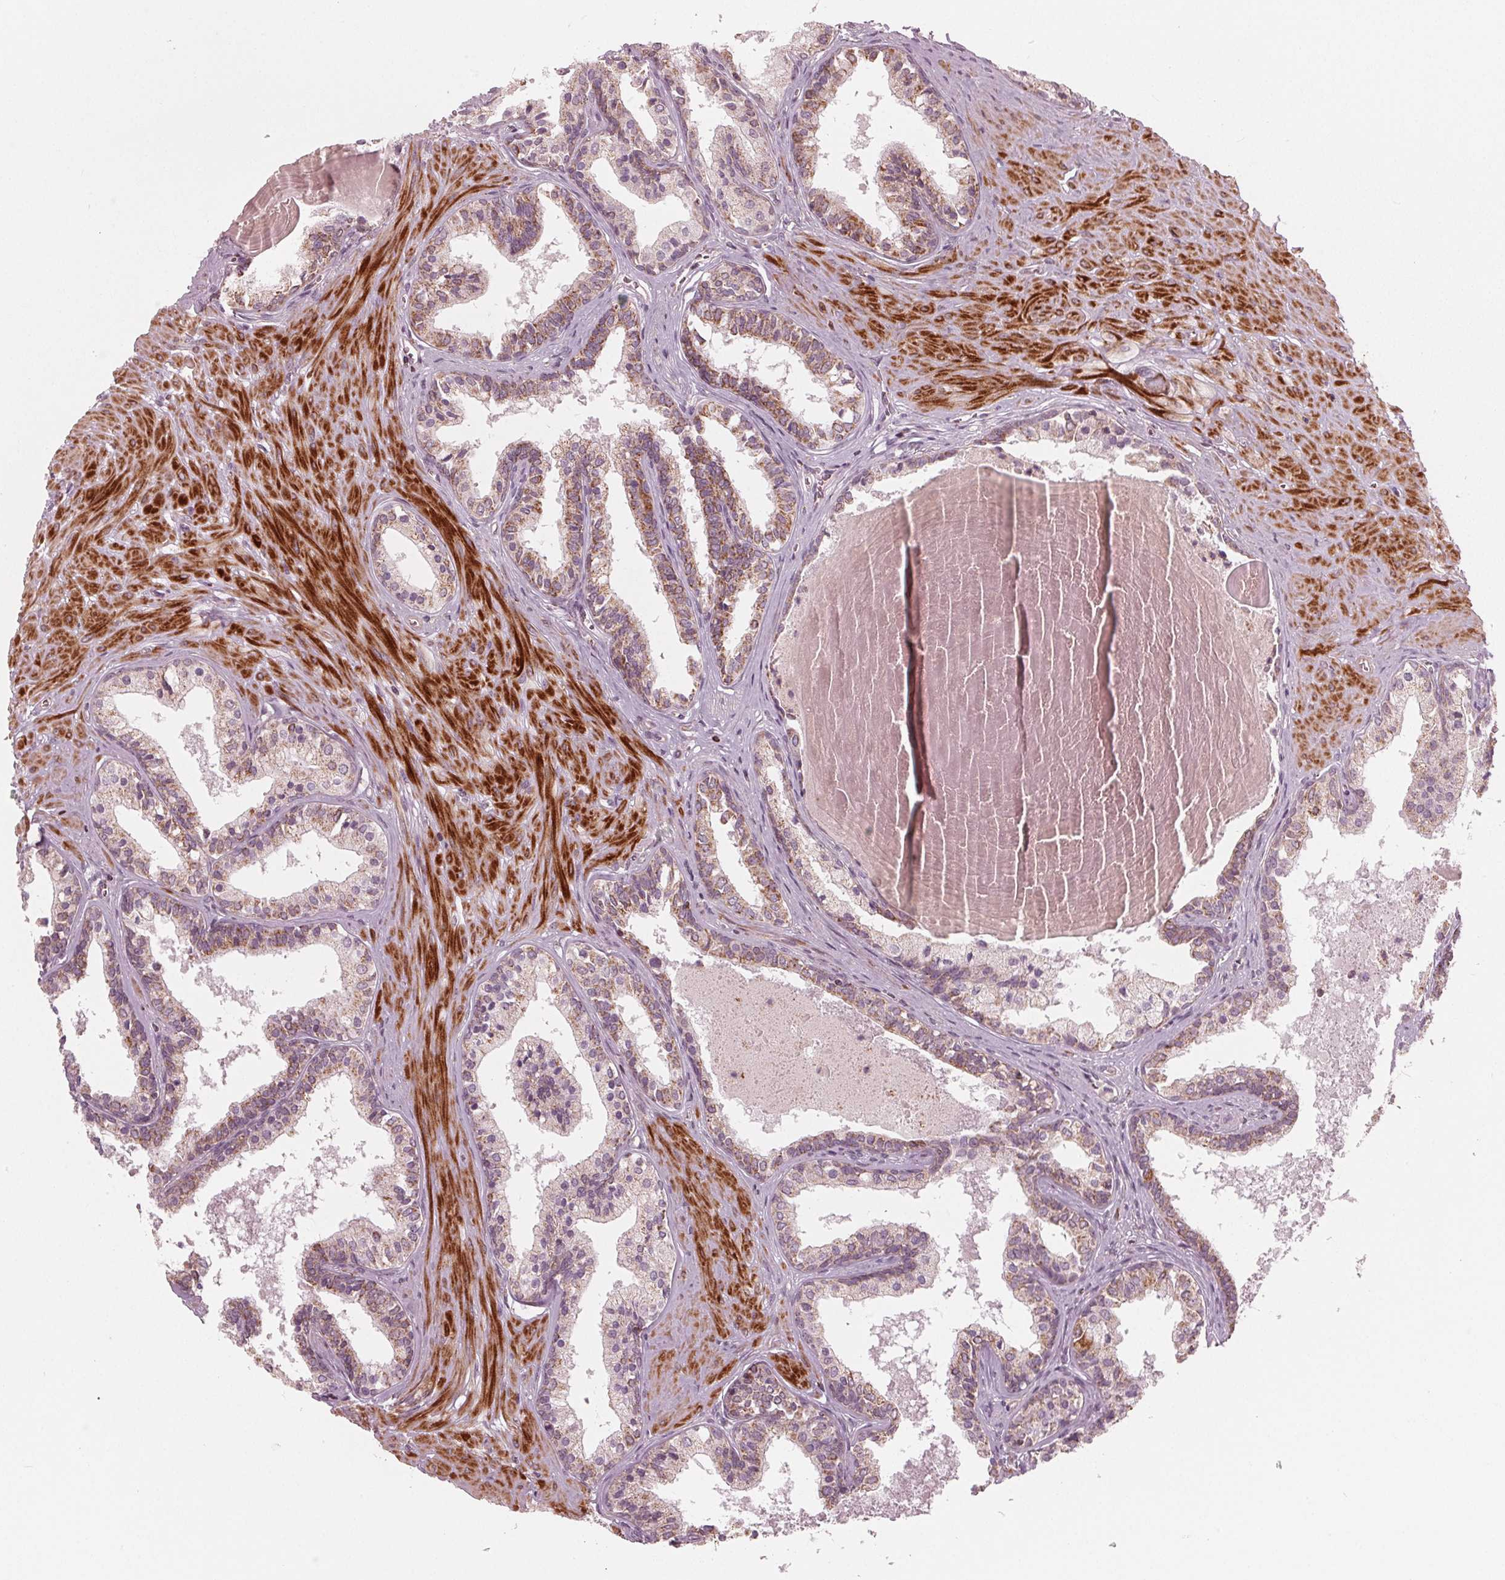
{"staining": {"intensity": "moderate", "quantity": "25%-75%", "location": "cytoplasmic/membranous"}, "tissue": "prostate", "cell_type": "Glandular cells", "image_type": "normal", "snomed": [{"axis": "morphology", "description": "Normal tissue, NOS"}, {"axis": "topography", "description": "Prostate"}], "caption": "Immunohistochemistry (IHC) (DAB) staining of benign human prostate shows moderate cytoplasmic/membranous protein positivity in approximately 25%-75% of glandular cells.", "gene": "DCAF4L2", "patient": {"sex": "male", "age": 61}}